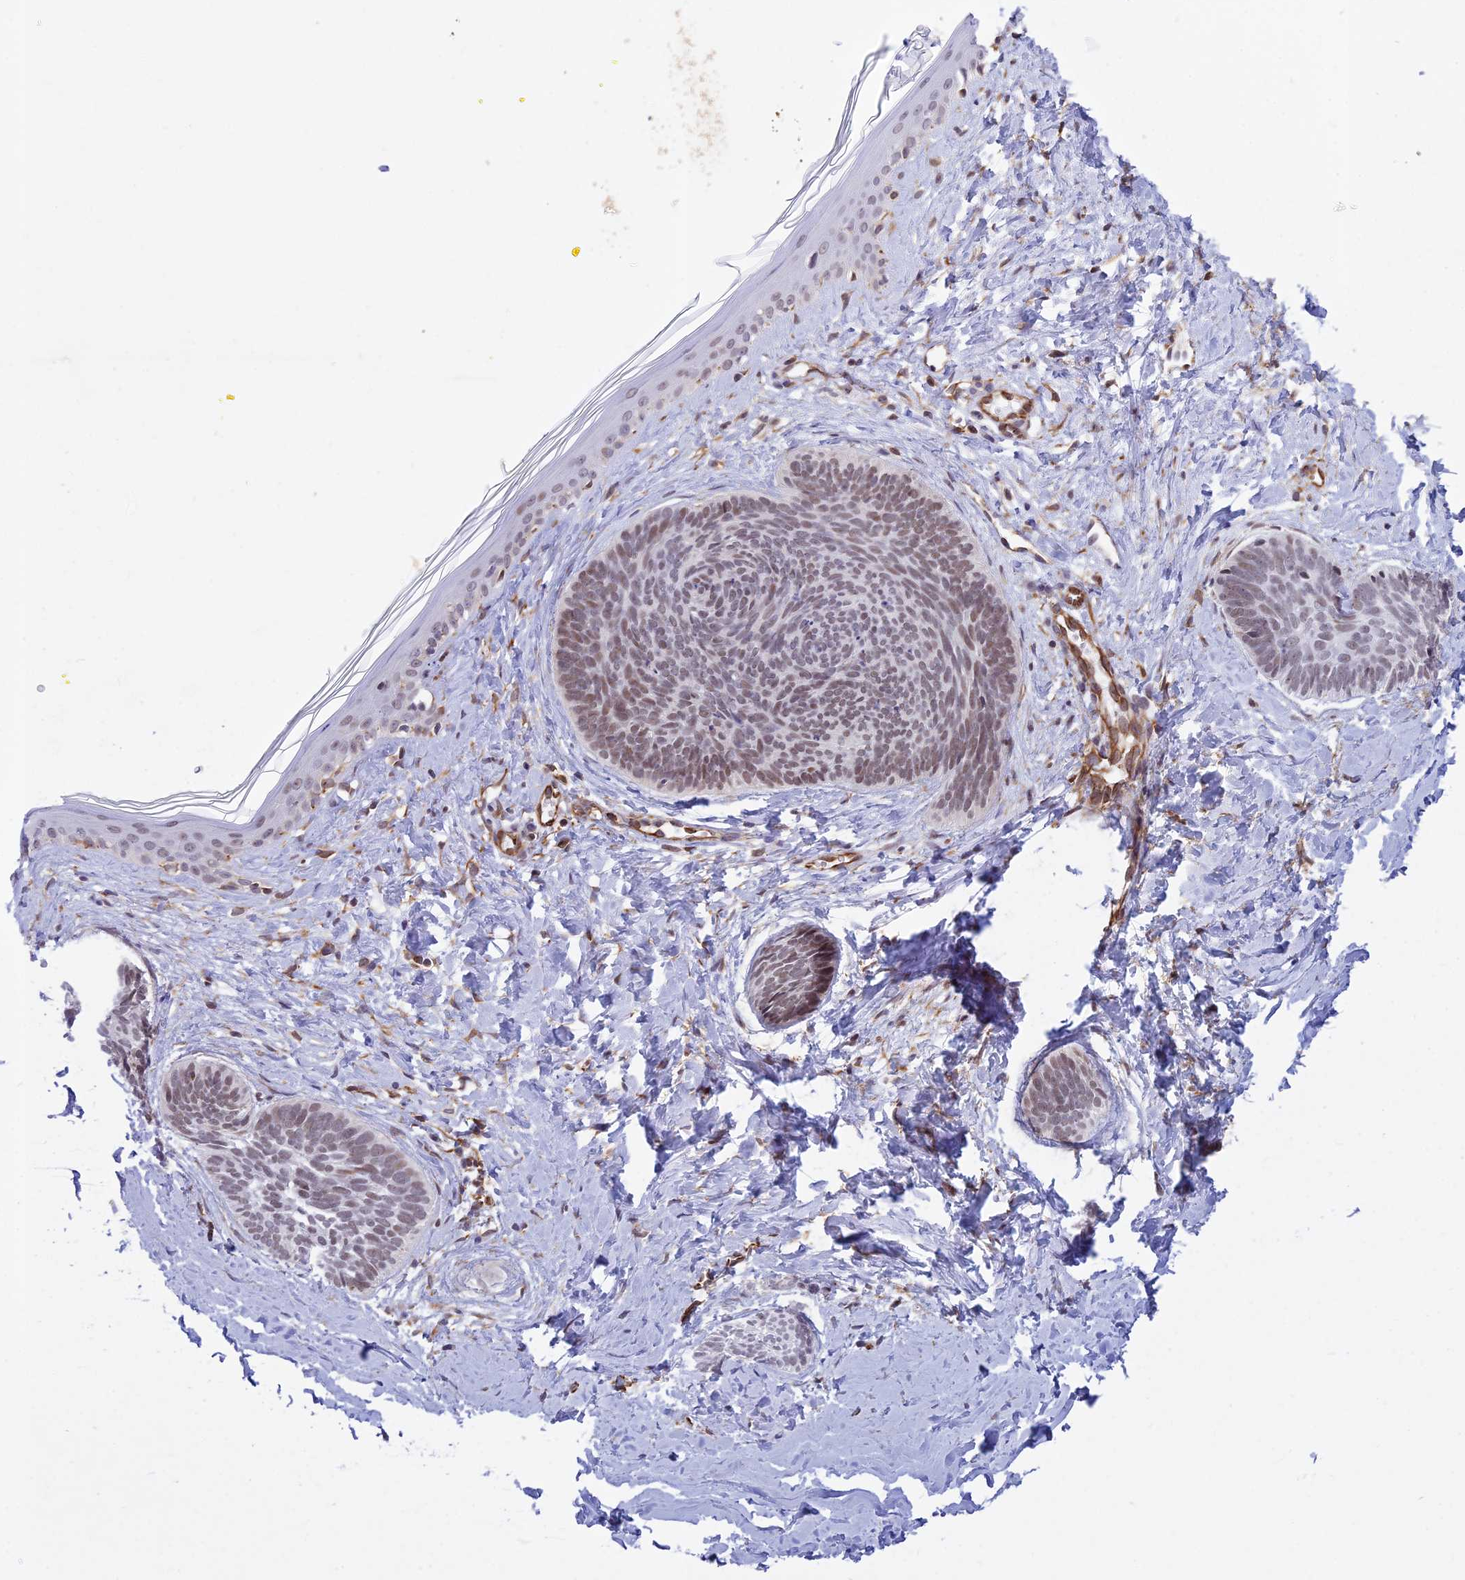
{"staining": {"intensity": "moderate", "quantity": "25%-75%", "location": "nuclear"}, "tissue": "skin cancer", "cell_type": "Tumor cells", "image_type": "cancer", "snomed": [{"axis": "morphology", "description": "Basal cell carcinoma"}, {"axis": "topography", "description": "Skin"}], "caption": "Immunohistochemical staining of human skin cancer exhibits medium levels of moderate nuclear staining in about 25%-75% of tumor cells.", "gene": "SAPCD2", "patient": {"sex": "female", "age": 81}}